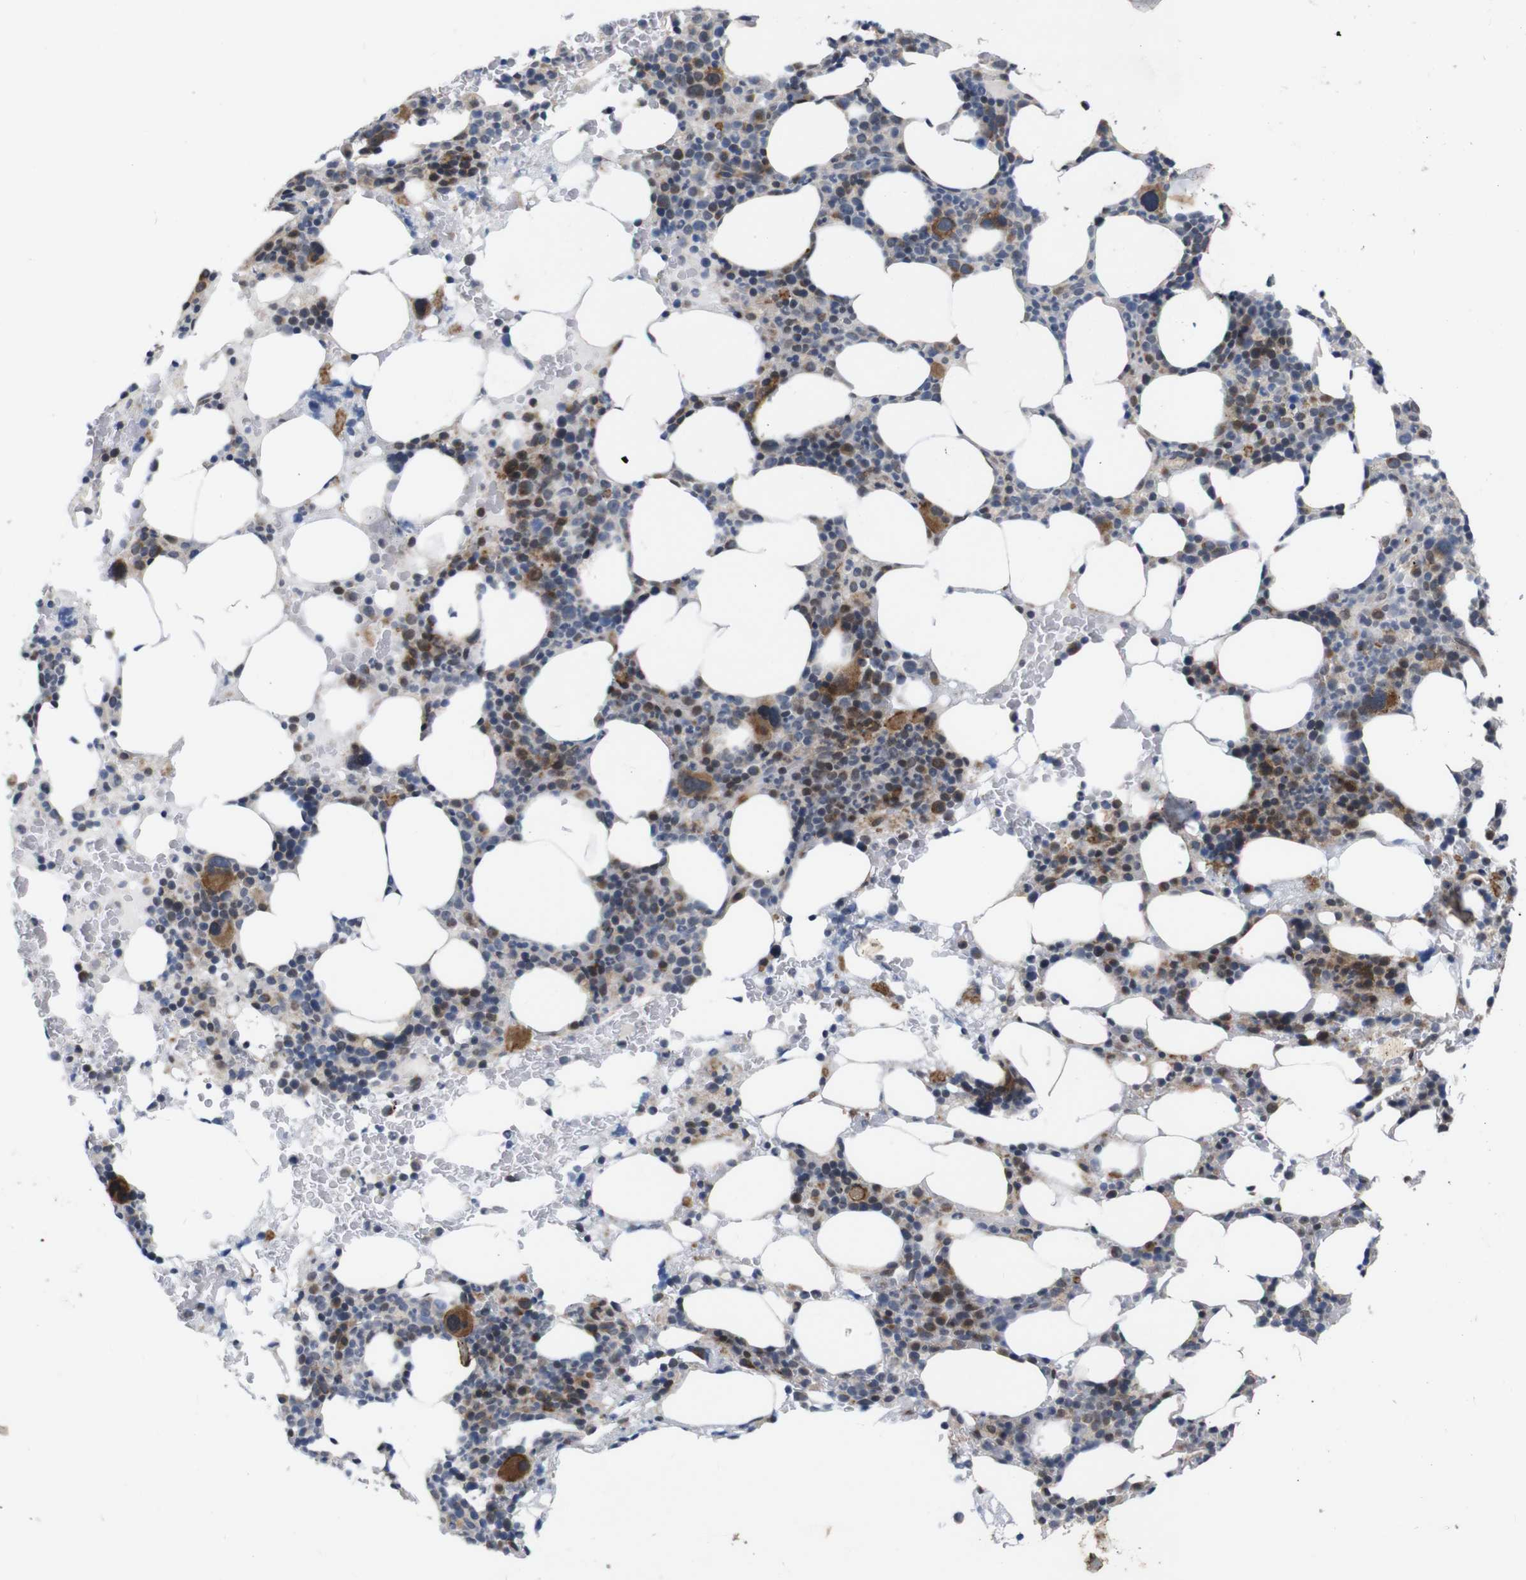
{"staining": {"intensity": "moderate", "quantity": "25%-75%", "location": "cytoplasmic/membranous"}, "tissue": "bone marrow", "cell_type": "Hematopoietic cells", "image_type": "normal", "snomed": [{"axis": "morphology", "description": "Normal tissue, NOS"}, {"axis": "morphology", "description": "Inflammation, NOS"}, {"axis": "topography", "description": "Bone marrow"}], "caption": "This micrograph shows unremarkable bone marrow stained with immunohistochemistry (IHC) to label a protein in brown. The cytoplasmic/membranous of hematopoietic cells show moderate positivity for the protein. Nuclei are counter-stained blue.", "gene": "ATP7B", "patient": {"sex": "female", "age": 84}}